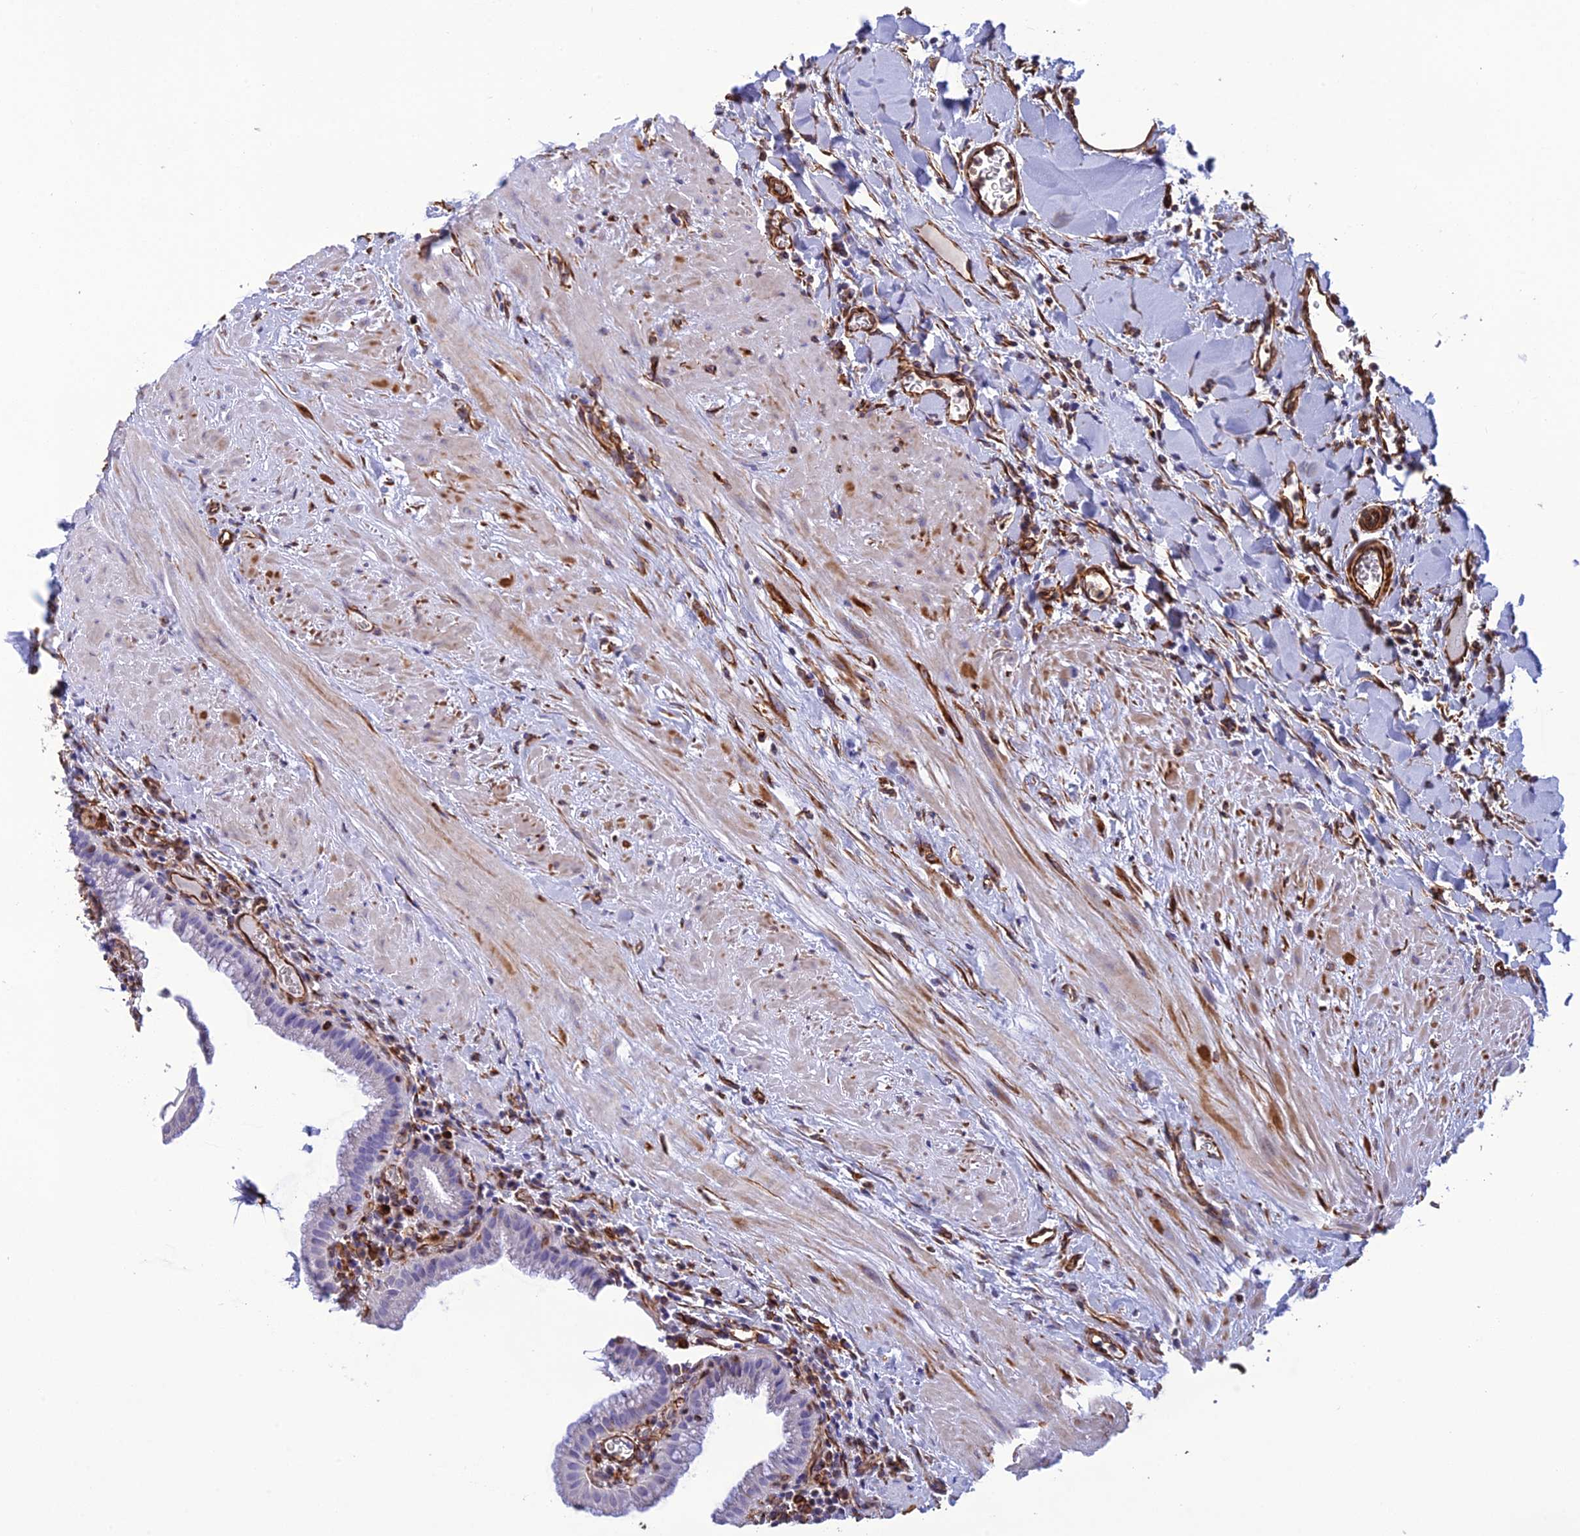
{"staining": {"intensity": "negative", "quantity": "none", "location": "none"}, "tissue": "gallbladder", "cell_type": "Glandular cells", "image_type": "normal", "snomed": [{"axis": "morphology", "description": "Normal tissue, NOS"}, {"axis": "topography", "description": "Gallbladder"}], "caption": "High power microscopy histopathology image of an immunohistochemistry (IHC) histopathology image of normal gallbladder, revealing no significant staining in glandular cells.", "gene": "FBXL20", "patient": {"sex": "male", "age": 78}}